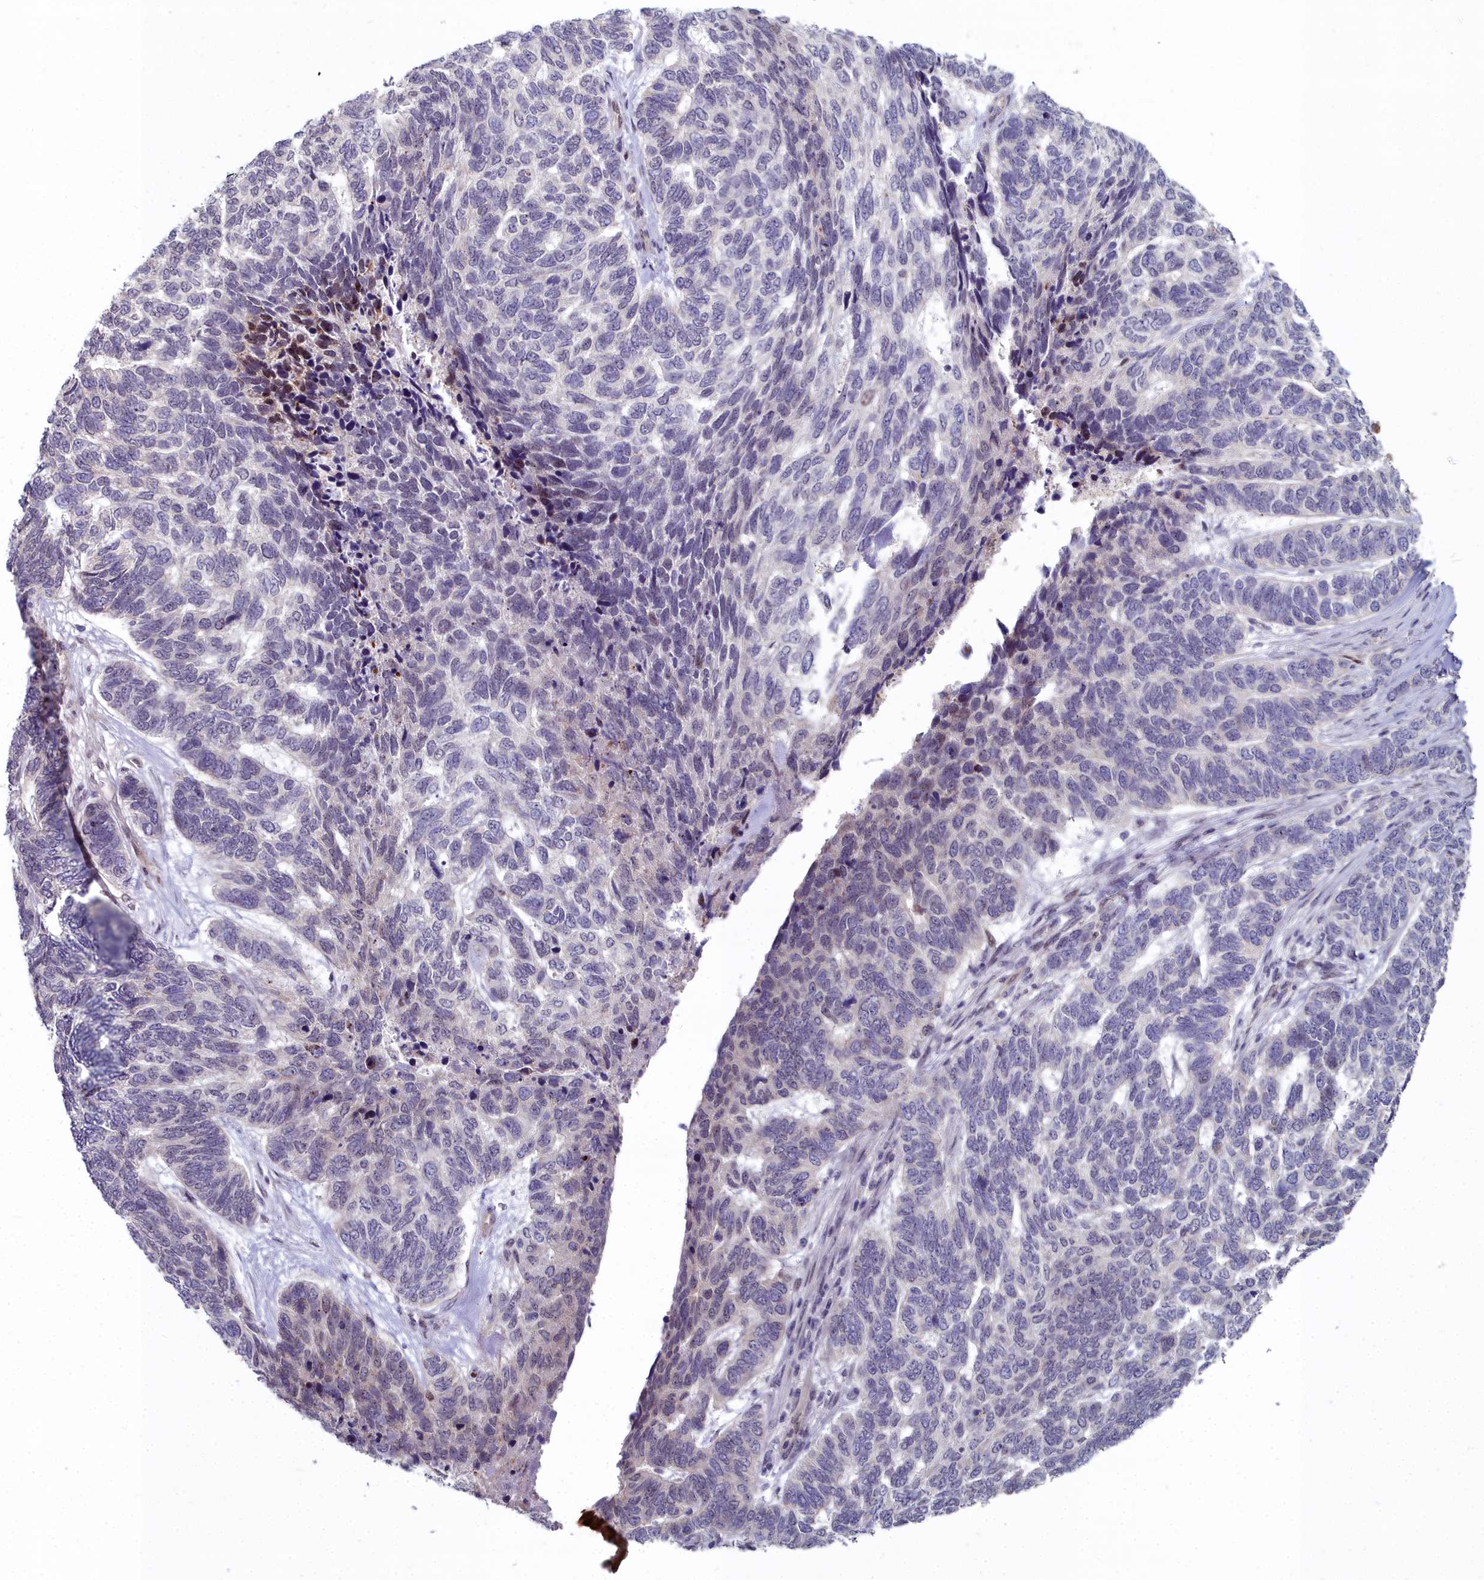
{"staining": {"intensity": "negative", "quantity": "none", "location": "none"}, "tissue": "skin cancer", "cell_type": "Tumor cells", "image_type": "cancer", "snomed": [{"axis": "morphology", "description": "Basal cell carcinoma"}, {"axis": "topography", "description": "Skin"}], "caption": "Tumor cells show no significant staining in skin cancer (basal cell carcinoma).", "gene": "RPS27A", "patient": {"sex": "female", "age": 65}}